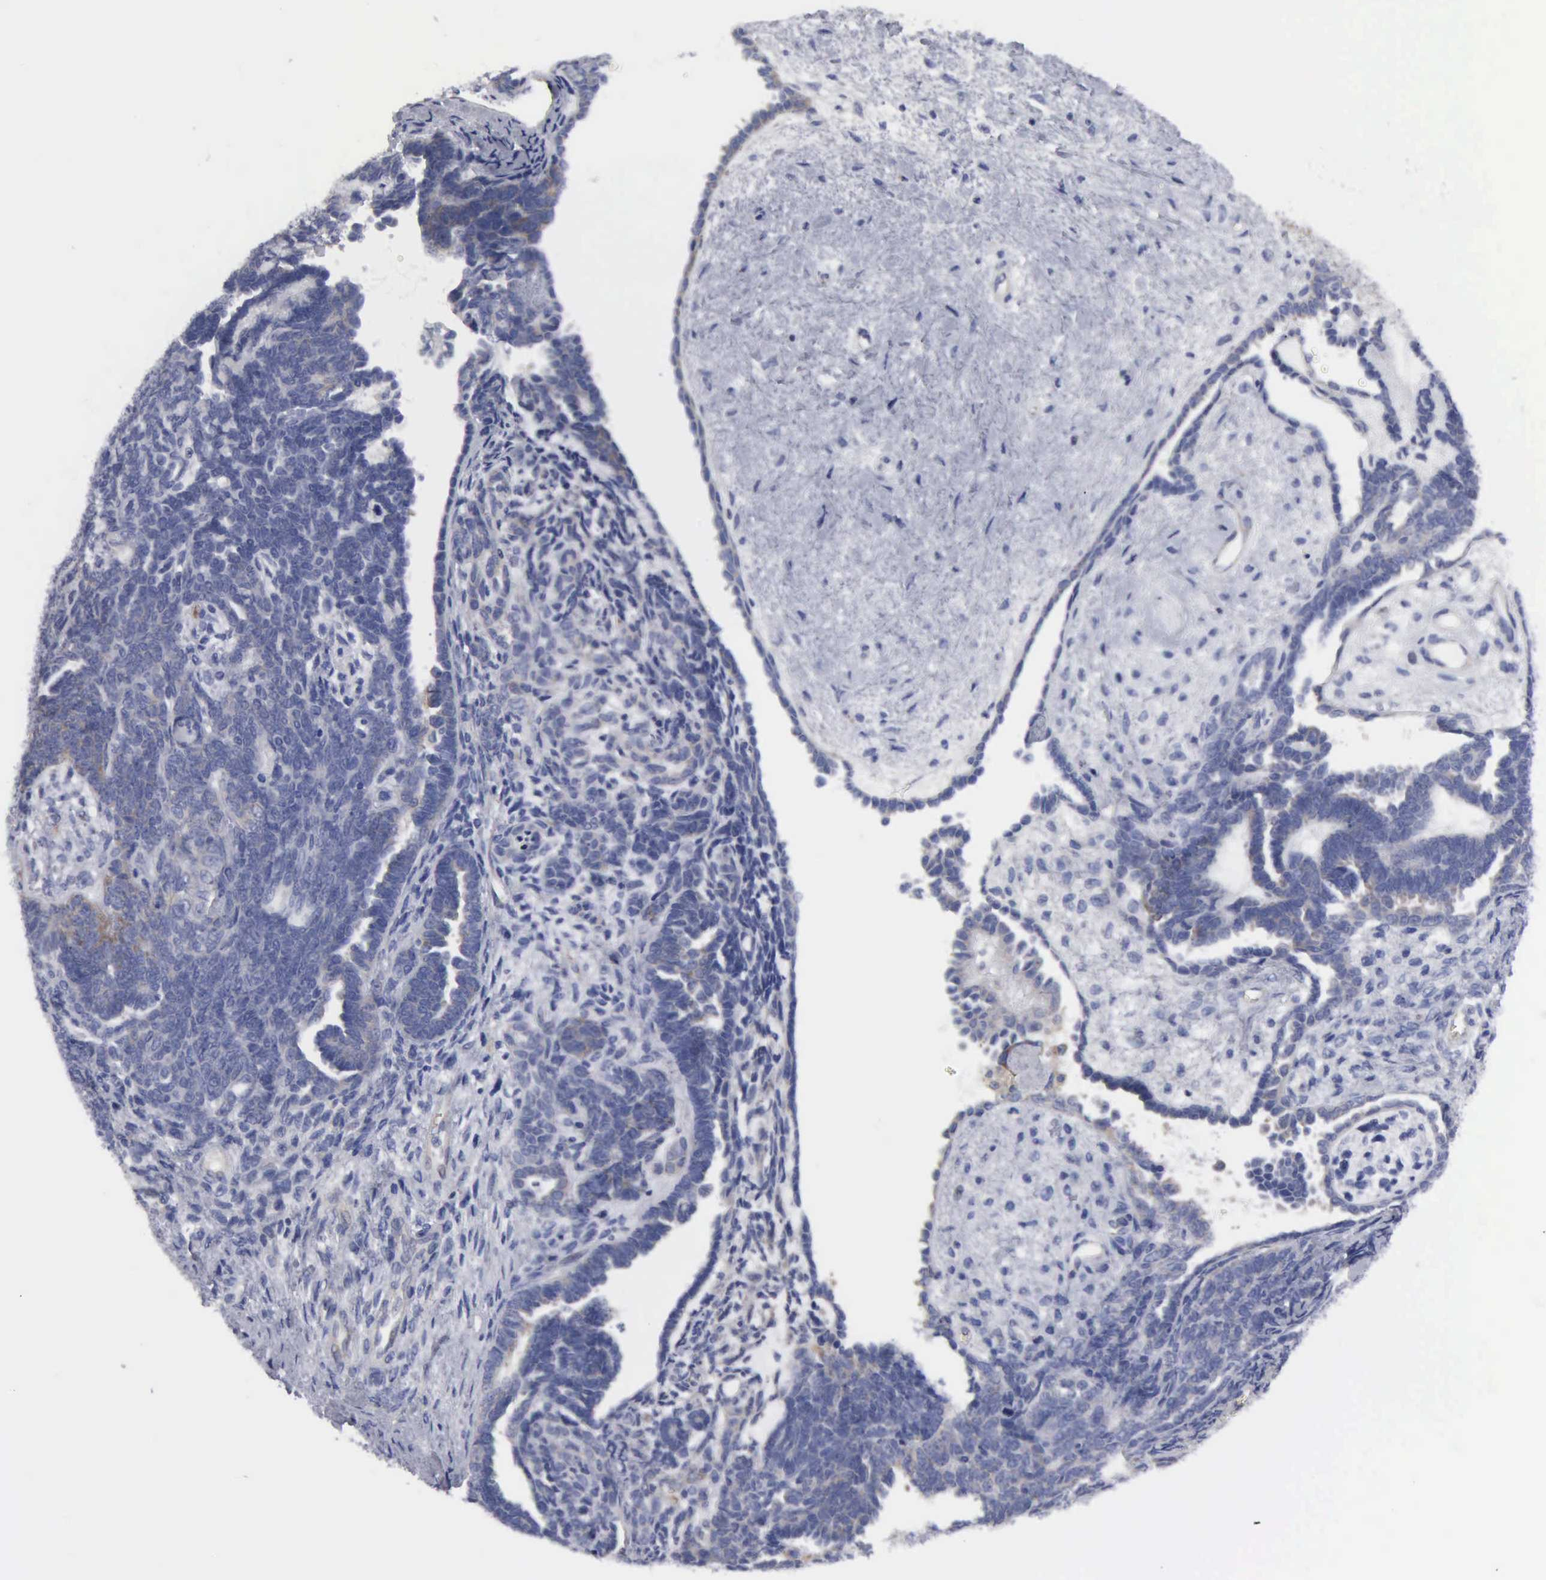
{"staining": {"intensity": "weak", "quantity": "<25%", "location": "cytoplasmic/membranous"}, "tissue": "endometrial cancer", "cell_type": "Tumor cells", "image_type": "cancer", "snomed": [{"axis": "morphology", "description": "Neoplasm, malignant, NOS"}, {"axis": "topography", "description": "Endometrium"}], "caption": "Human neoplasm (malignant) (endometrial) stained for a protein using immunohistochemistry (IHC) shows no expression in tumor cells.", "gene": "TXLNG", "patient": {"sex": "female", "age": 74}}